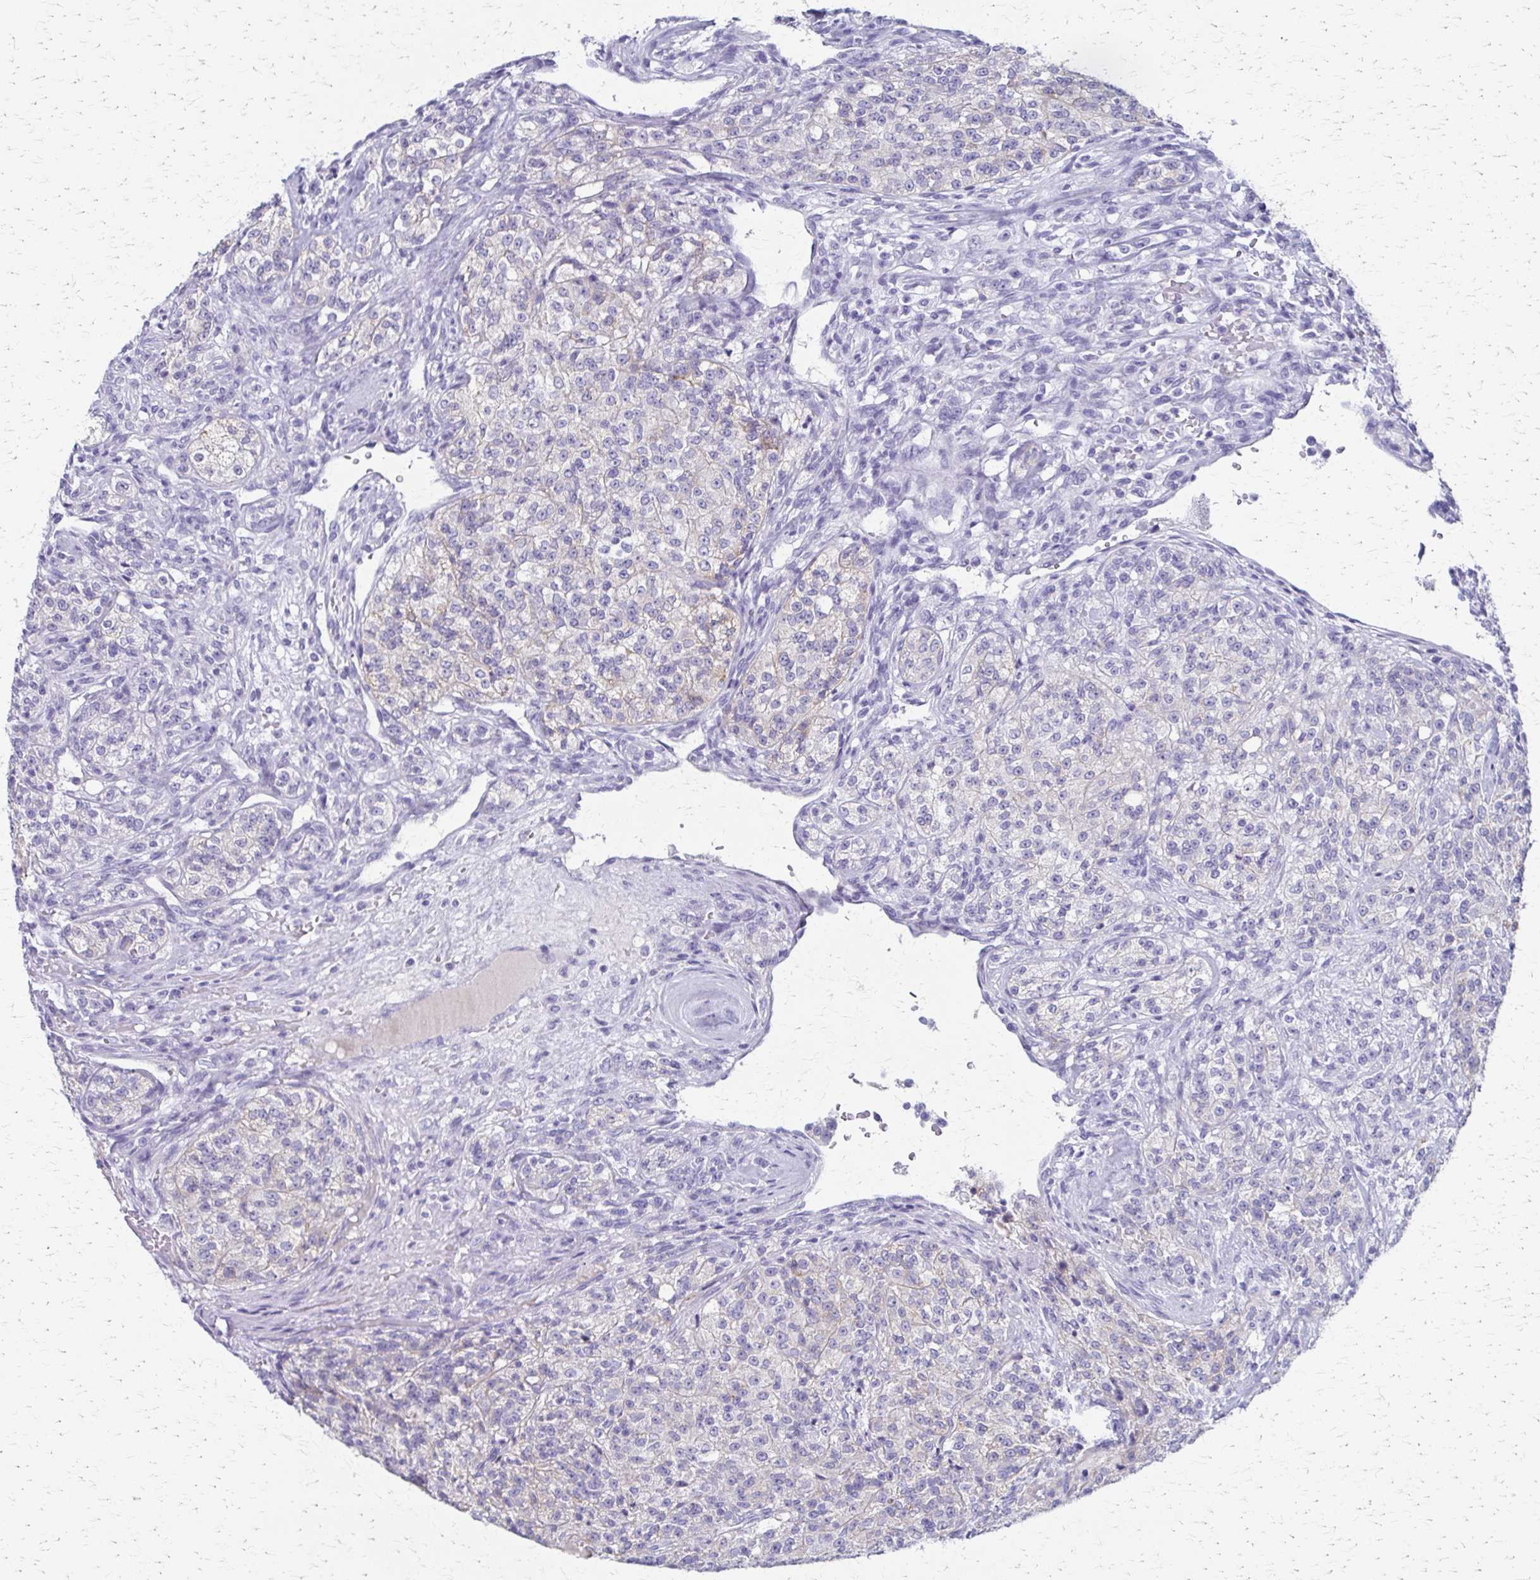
{"staining": {"intensity": "weak", "quantity": "<25%", "location": "nuclear"}, "tissue": "renal cancer", "cell_type": "Tumor cells", "image_type": "cancer", "snomed": [{"axis": "morphology", "description": "Adenocarcinoma, NOS"}, {"axis": "topography", "description": "Kidney"}], "caption": "Tumor cells are negative for brown protein staining in renal adenocarcinoma.", "gene": "ZSCAN5B", "patient": {"sex": "female", "age": 63}}